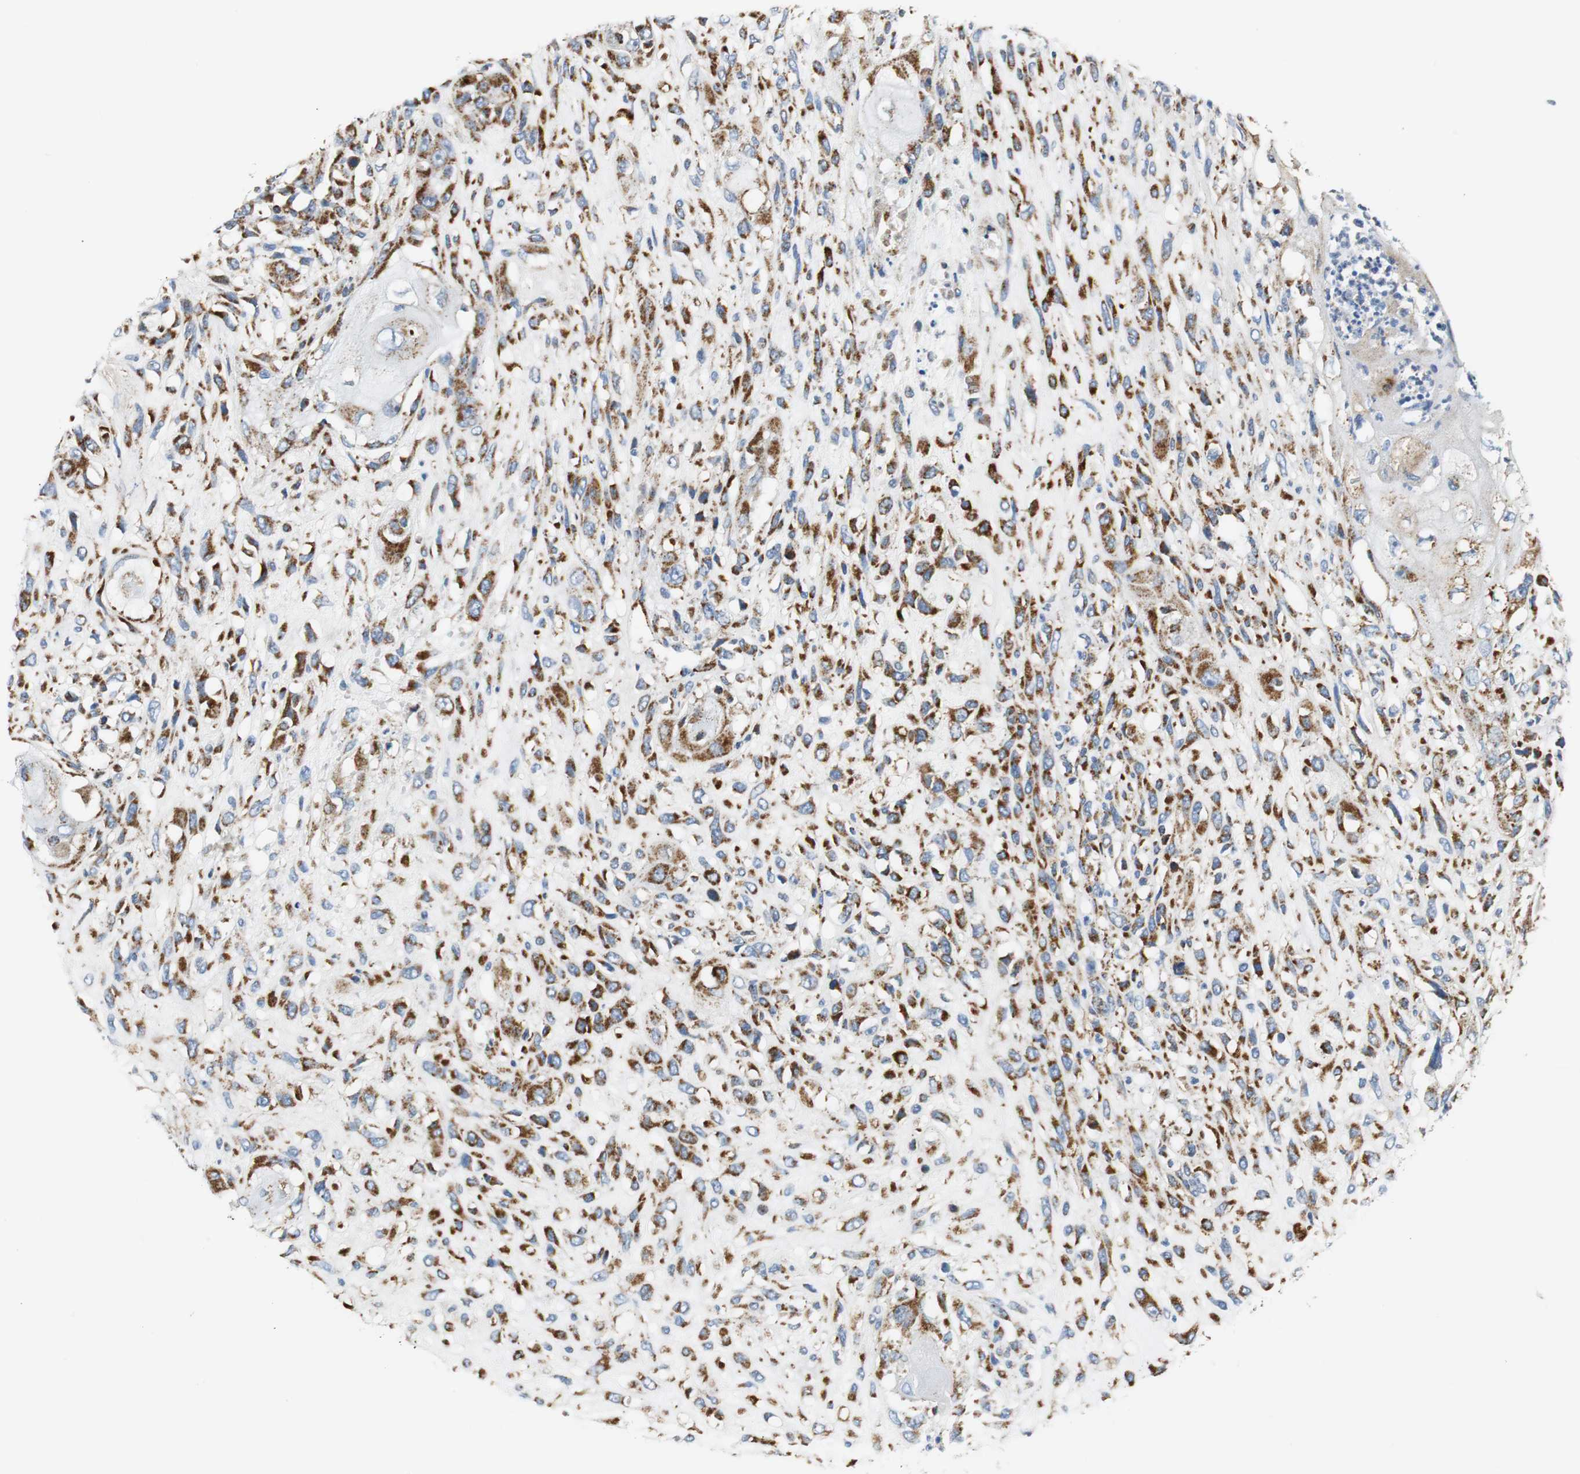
{"staining": {"intensity": "strong", "quantity": ">75%", "location": "cytoplasmic/membranous"}, "tissue": "head and neck cancer", "cell_type": "Tumor cells", "image_type": "cancer", "snomed": [{"axis": "morphology", "description": "Necrosis, NOS"}, {"axis": "morphology", "description": "Neoplasm, malignant, NOS"}, {"axis": "topography", "description": "Salivary gland"}, {"axis": "topography", "description": "Head-Neck"}], "caption": "A histopathology image of head and neck malignant neoplasm stained for a protein exhibits strong cytoplasmic/membranous brown staining in tumor cells.", "gene": "C1QTNF7", "patient": {"sex": "male", "age": 43}}